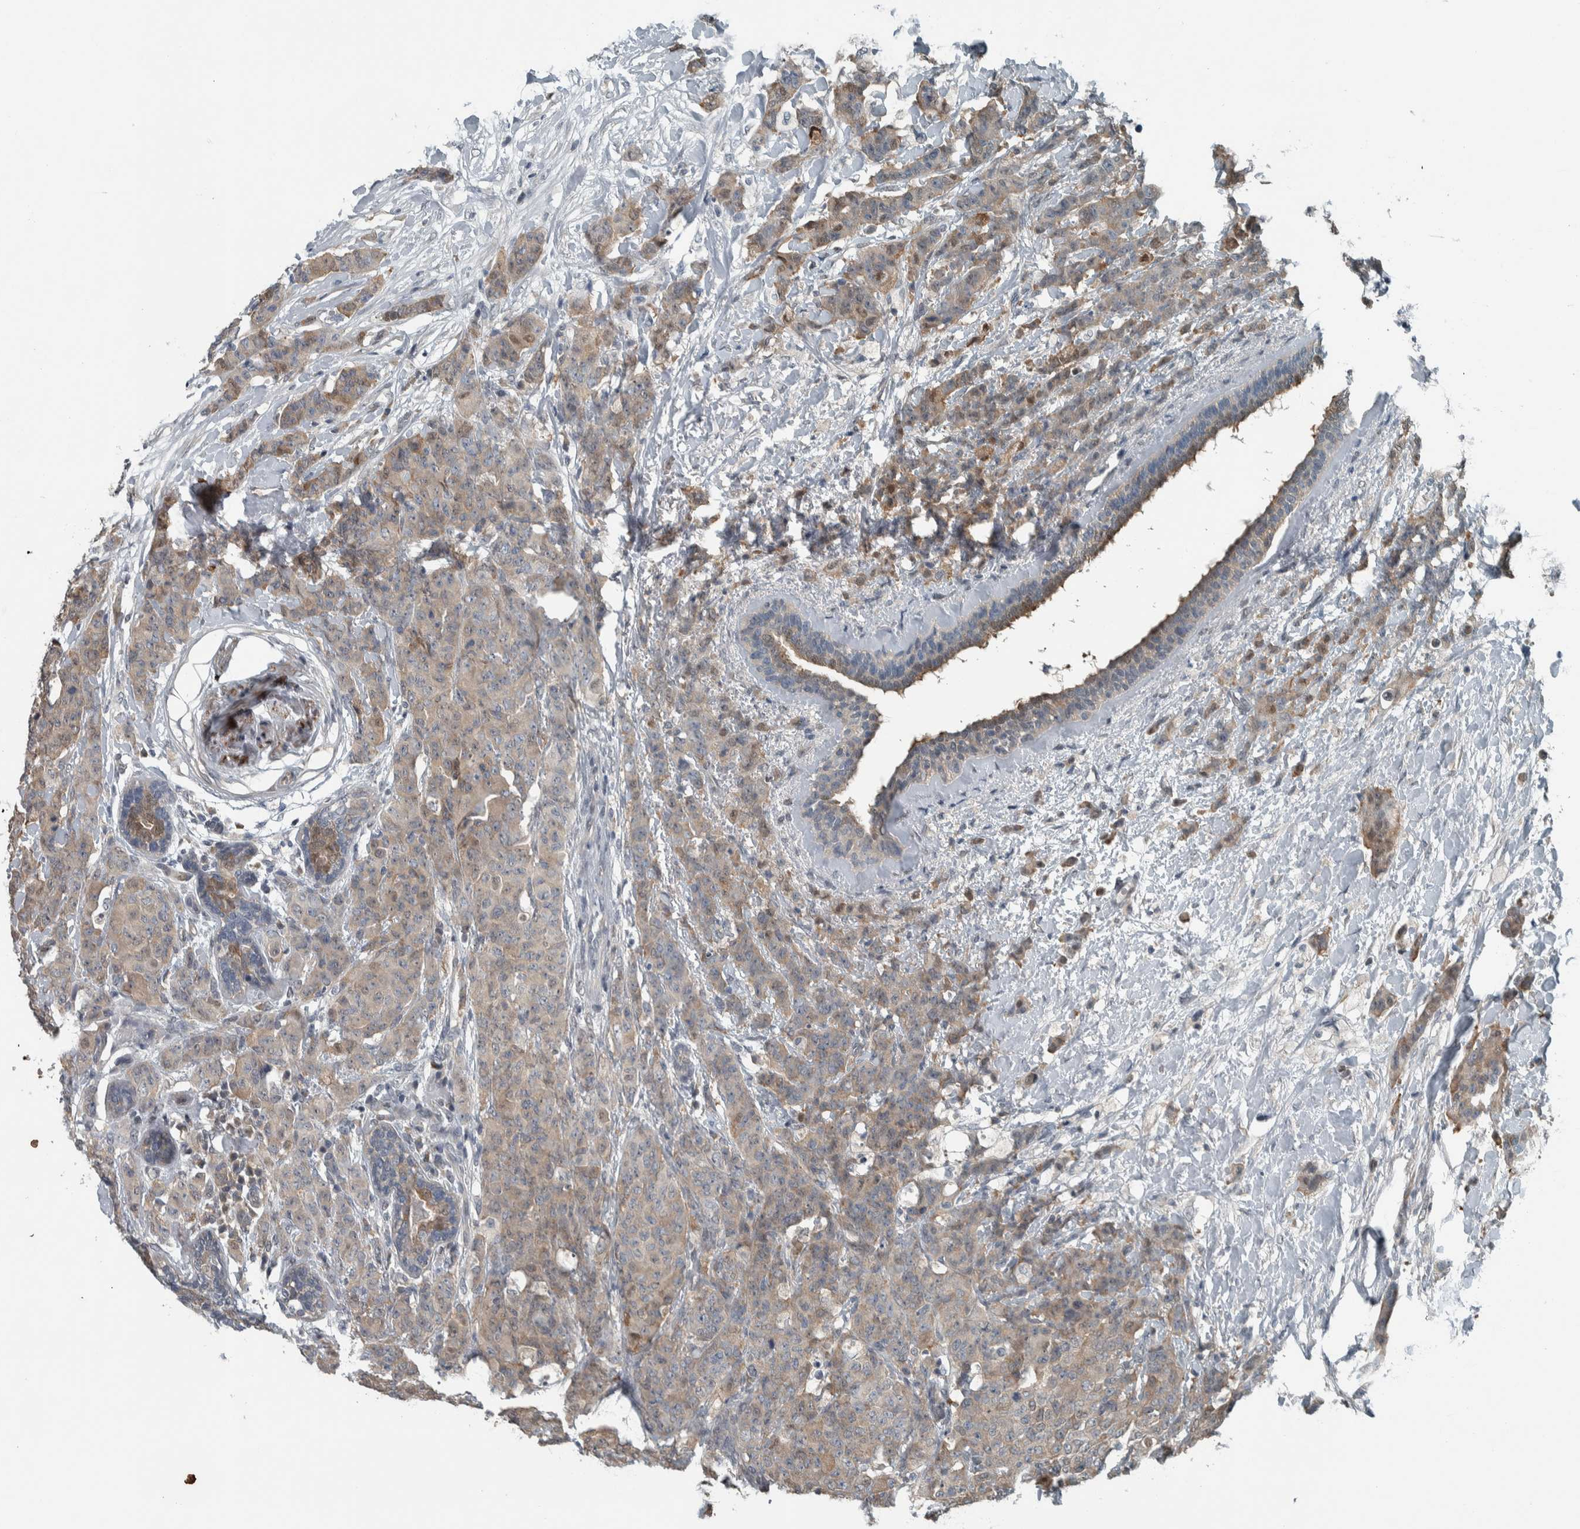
{"staining": {"intensity": "weak", "quantity": ">75%", "location": "cytoplasmic/membranous"}, "tissue": "breast cancer", "cell_type": "Tumor cells", "image_type": "cancer", "snomed": [{"axis": "morphology", "description": "Normal tissue, NOS"}, {"axis": "morphology", "description": "Duct carcinoma"}, {"axis": "topography", "description": "Breast"}], "caption": "Weak cytoplasmic/membranous positivity is present in approximately >75% of tumor cells in breast cancer (intraductal carcinoma).", "gene": "ALAD", "patient": {"sex": "female", "age": 40}}